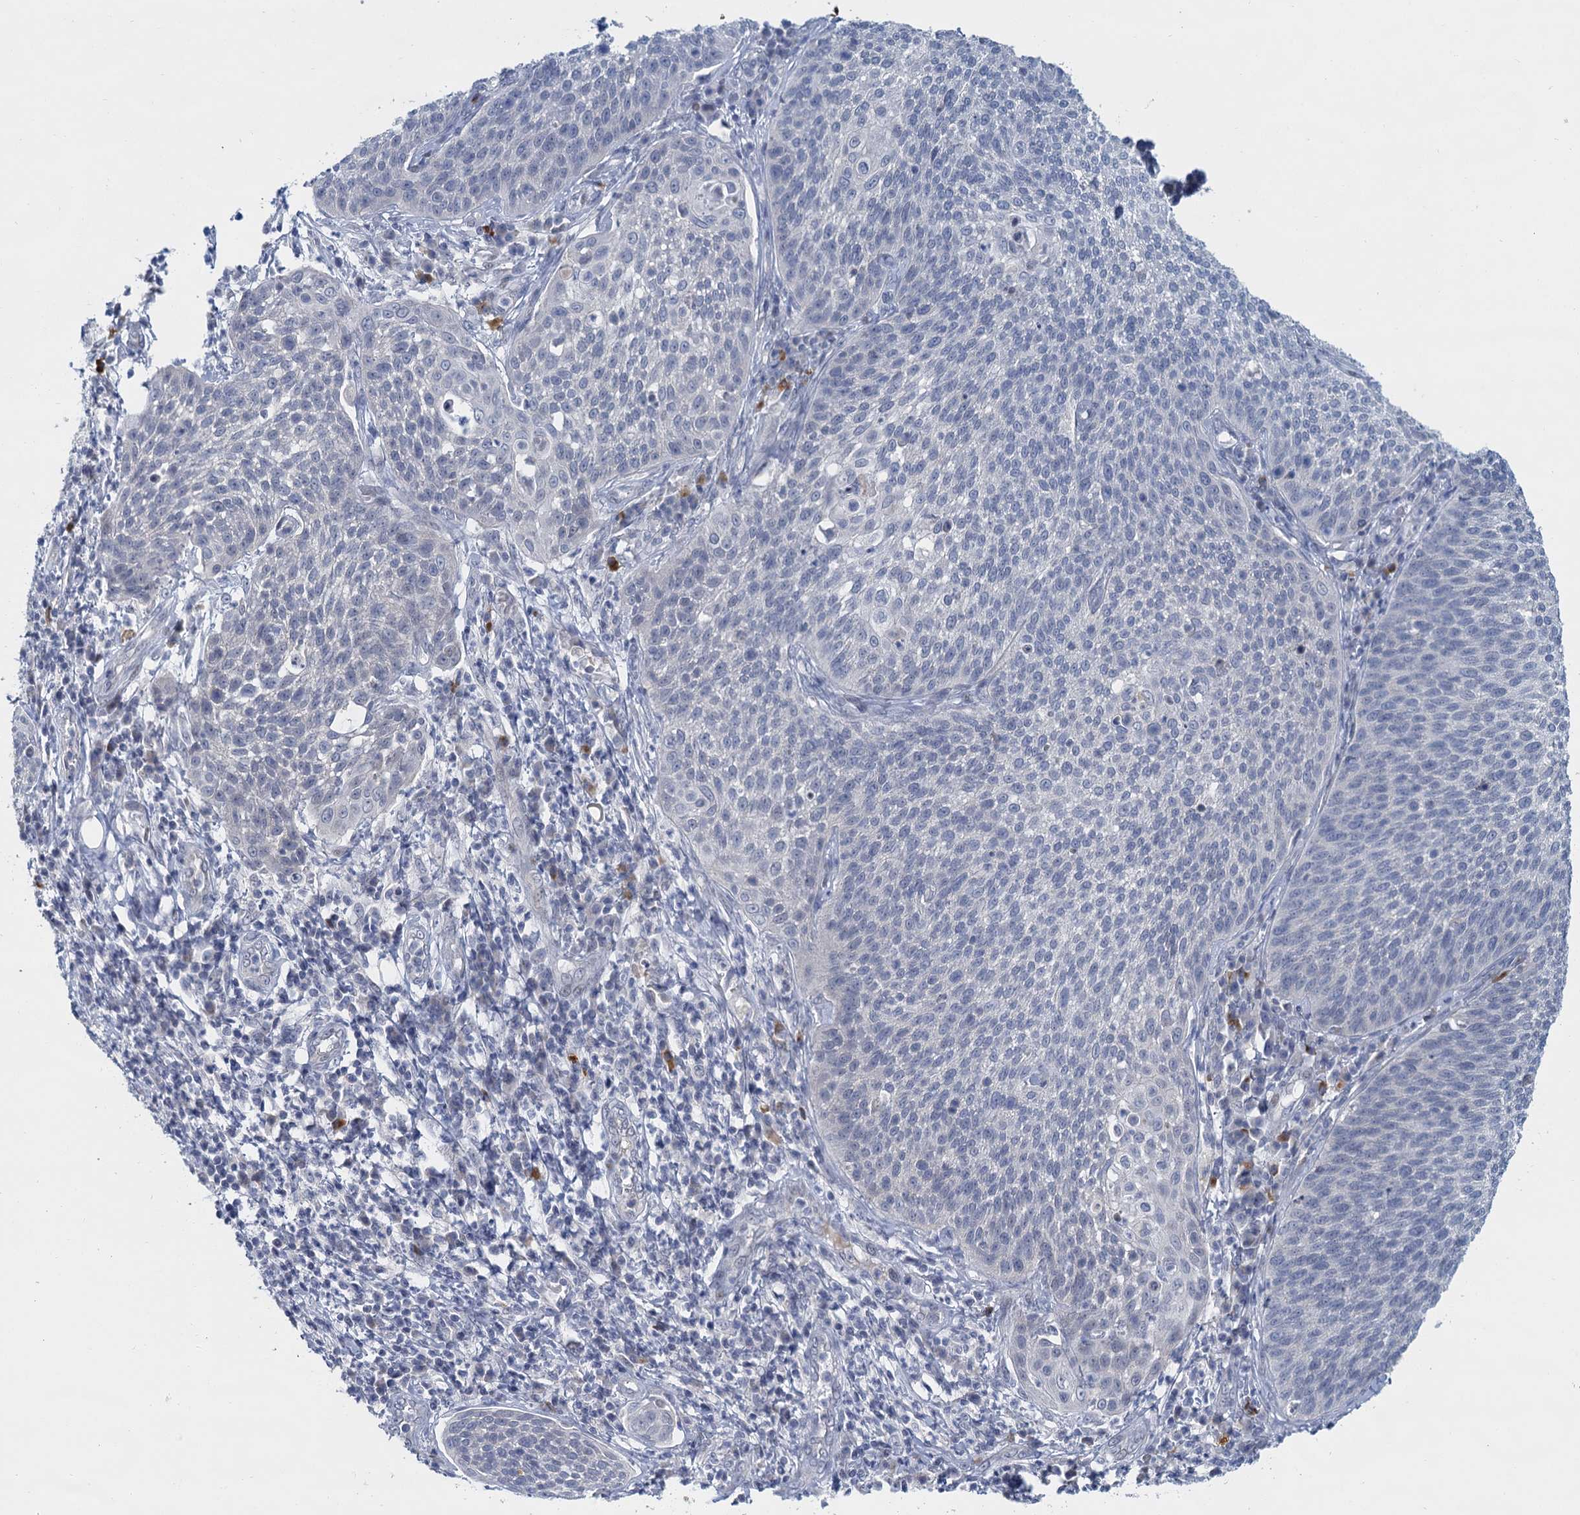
{"staining": {"intensity": "negative", "quantity": "none", "location": "none"}, "tissue": "cervical cancer", "cell_type": "Tumor cells", "image_type": "cancer", "snomed": [{"axis": "morphology", "description": "Squamous cell carcinoma, NOS"}, {"axis": "topography", "description": "Cervix"}], "caption": "IHC histopathology image of neoplastic tissue: human squamous cell carcinoma (cervical) stained with DAB exhibits no significant protein expression in tumor cells.", "gene": "ACRBP", "patient": {"sex": "female", "age": 34}}